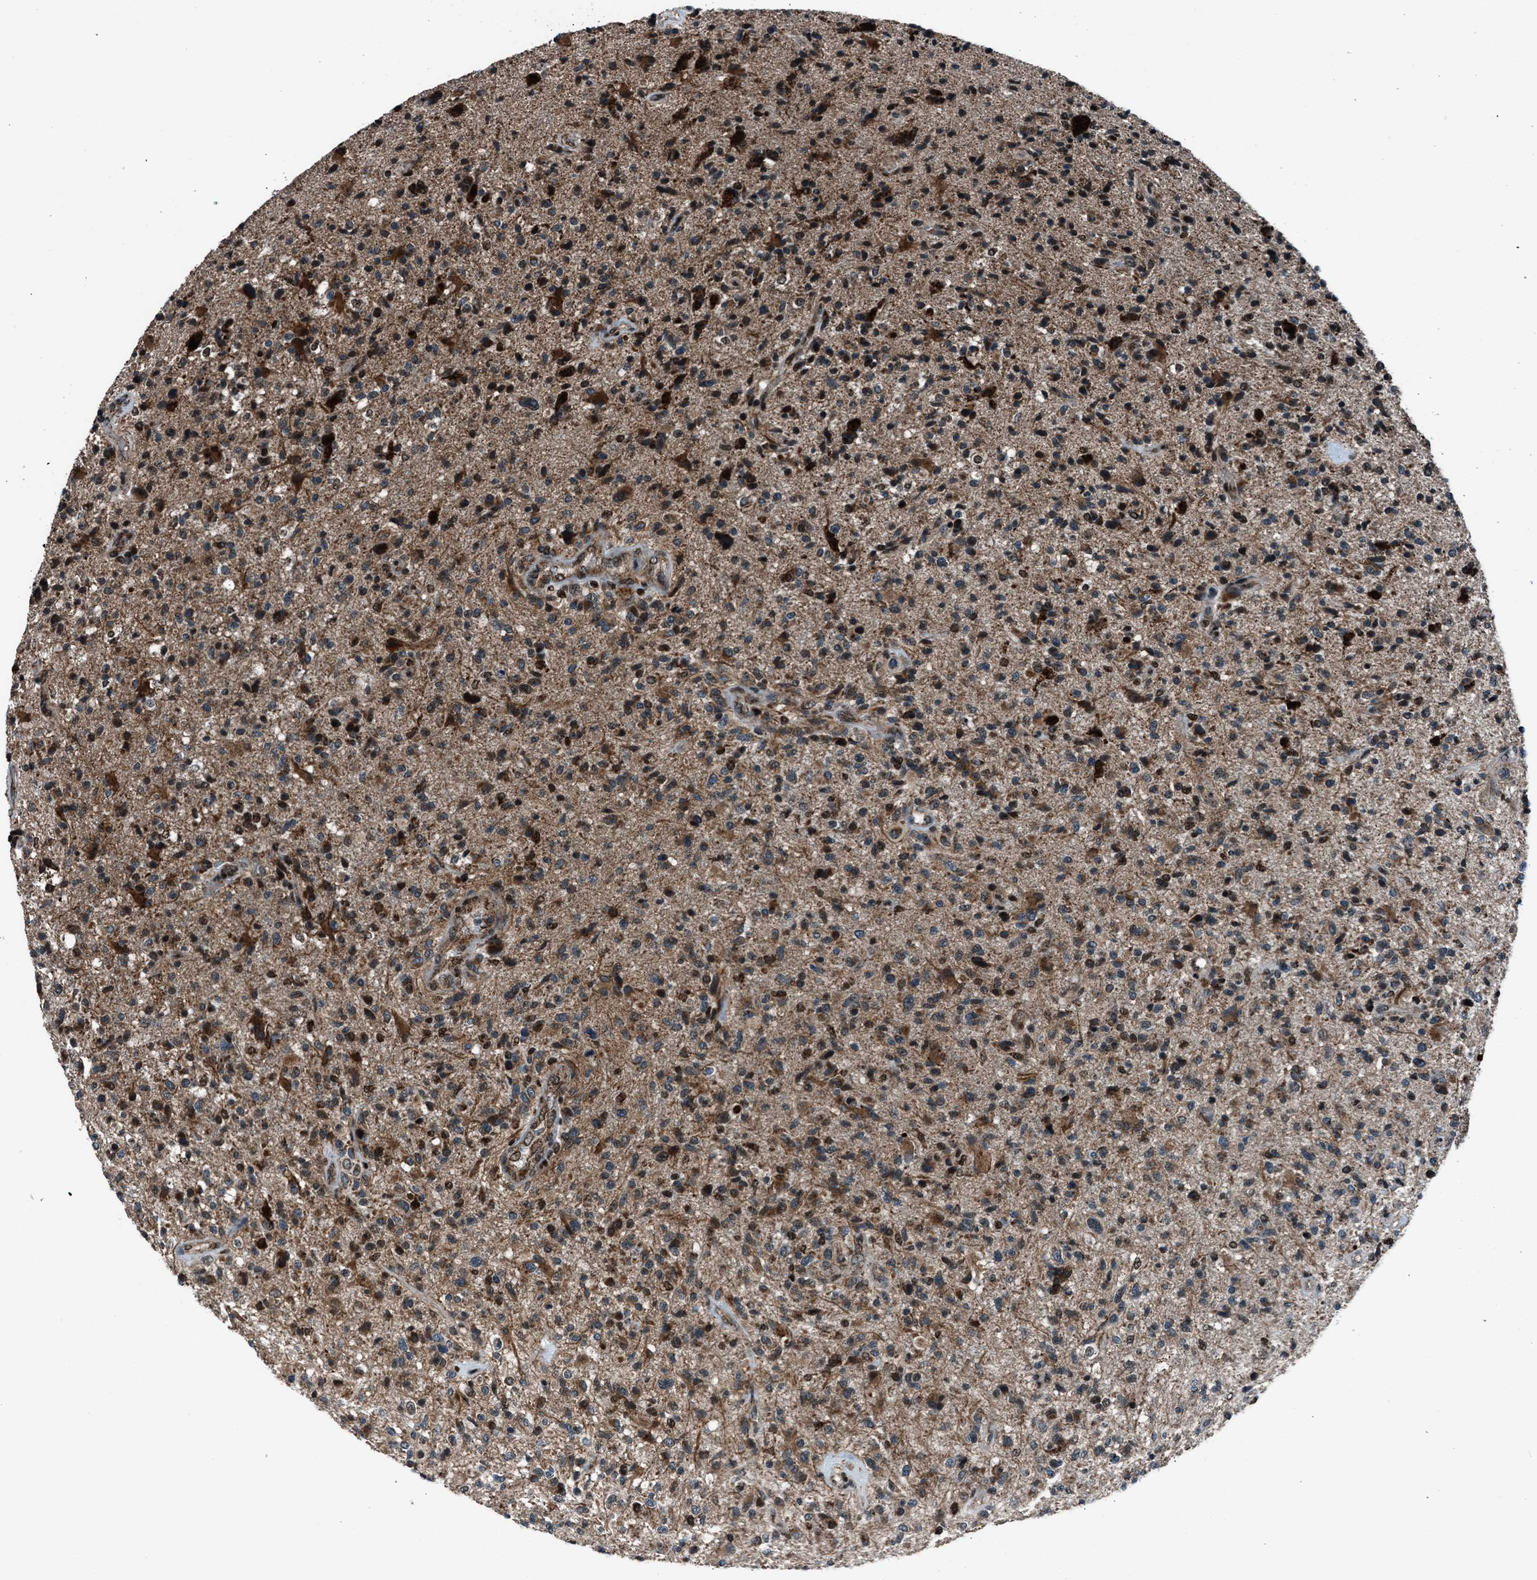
{"staining": {"intensity": "moderate", "quantity": "25%-75%", "location": "cytoplasmic/membranous"}, "tissue": "glioma", "cell_type": "Tumor cells", "image_type": "cancer", "snomed": [{"axis": "morphology", "description": "Glioma, malignant, High grade"}, {"axis": "topography", "description": "Brain"}], "caption": "Glioma stained with a brown dye reveals moderate cytoplasmic/membranous positive positivity in approximately 25%-75% of tumor cells.", "gene": "MORC3", "patient": {"sex": "male", "age": 72}}